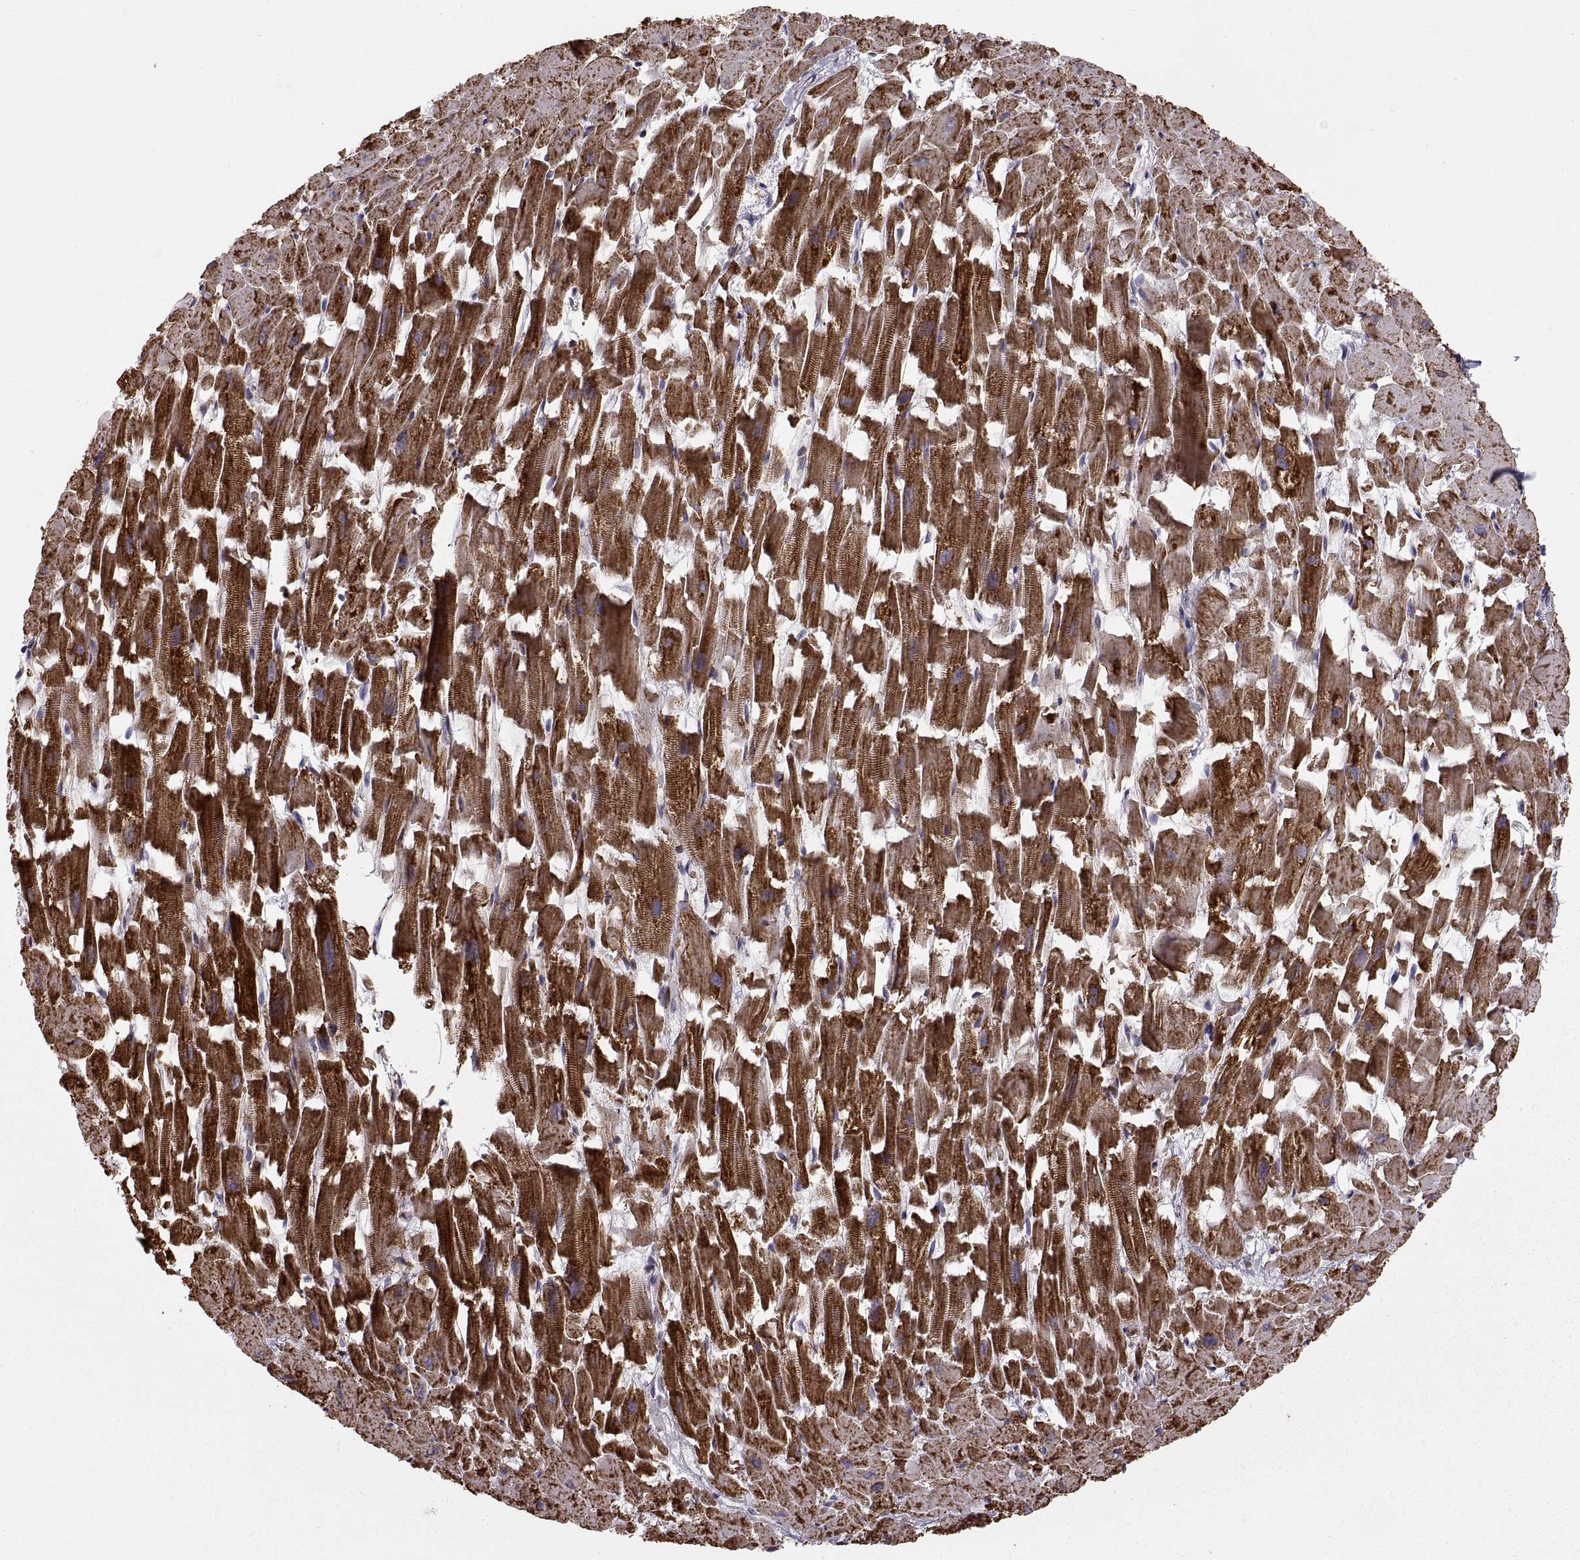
{"staining": {"intensity": "strong", "quantity": ">75%", "location": "cytoplasmic/membranous"}, "tissue": "heart muscle", "cell_type": "Cardiomyocytes", "image_type": "normal", "snomed": [{"axis": "morphology", "description": "Normal tissue, NOS"}, {"axis": "topography", "description": "Heart"}], "caption": "Immunohistochemical staining of benign heart muscle exhibits strong cytoplasmic/membranous protein expression in about >75% of cardiomyocytes. The staining is performed using DAB brown chromogen to label protein expression. The nuclei are counter-stained blue using hematoxylin.", "gene": "ARSD", "patient": {"sex": "female", "age": 64}}